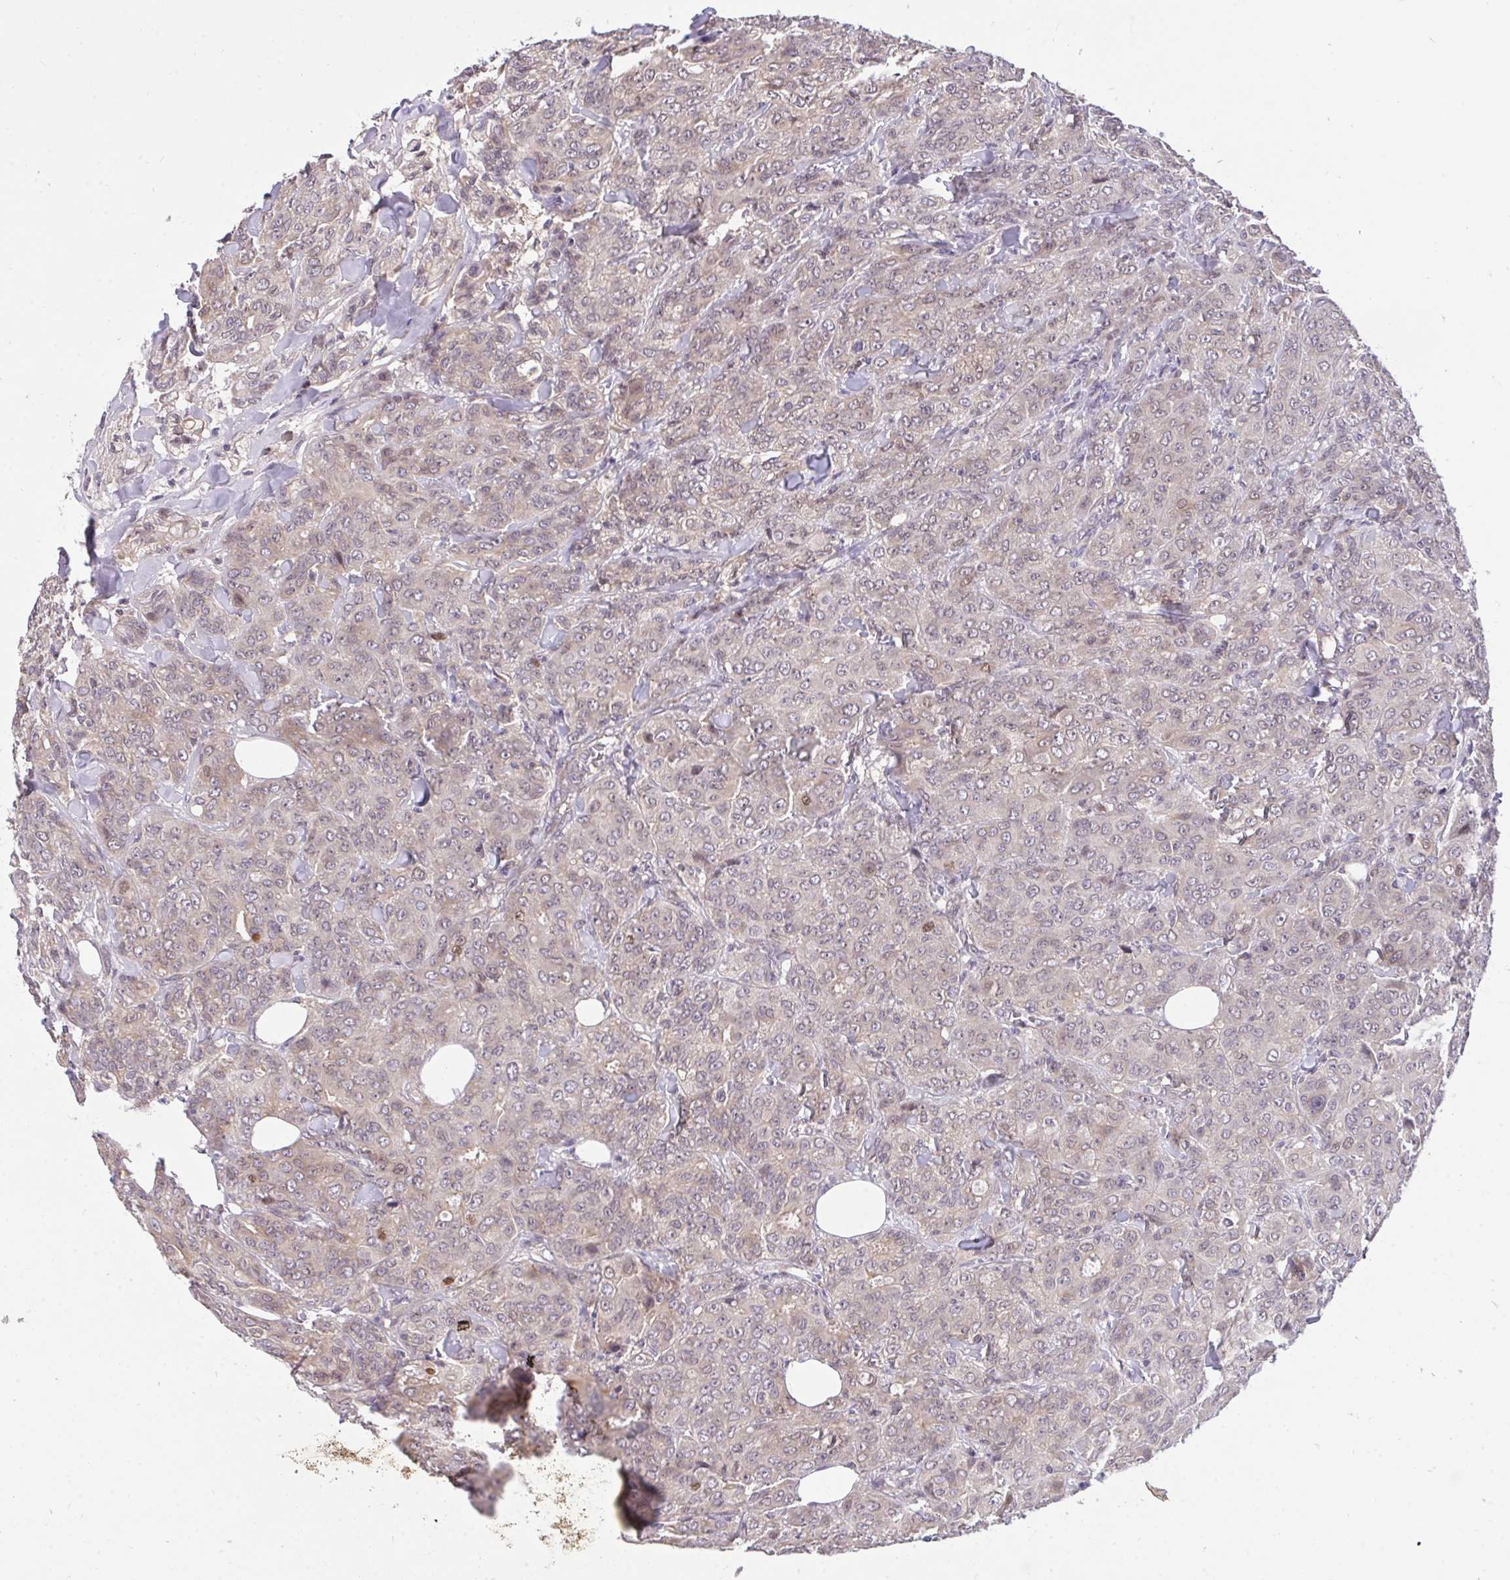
{"staining": {"intensity": "weak", "quantity": "<25%", "location": "nuclear"}, "tissue": "breast cancer", "cell_type": "Tumor cells", "image_type": "cancer", "snomed": [{"axis": "morphology", "description": "Normal tissue, NOS"}, {"axis": "morphology", "description": "Duct carcinoma"}, {"axis": "topography", "description": "Breast"}], "caption": "This is a micrograph of immunohistochemistry (IHC) staining of breast invasive ductal carcinoma, which shows no expression in tumor cells. (Stains: DAB (3,3'-diaminobenzidine) immunohistochemistry (IHC) with hematoxylin counter stain, Microscopy: brightfield microscopy at high magnification).", "gene": "C19orf54", "patient": {"sex": "female", "age": 43}}